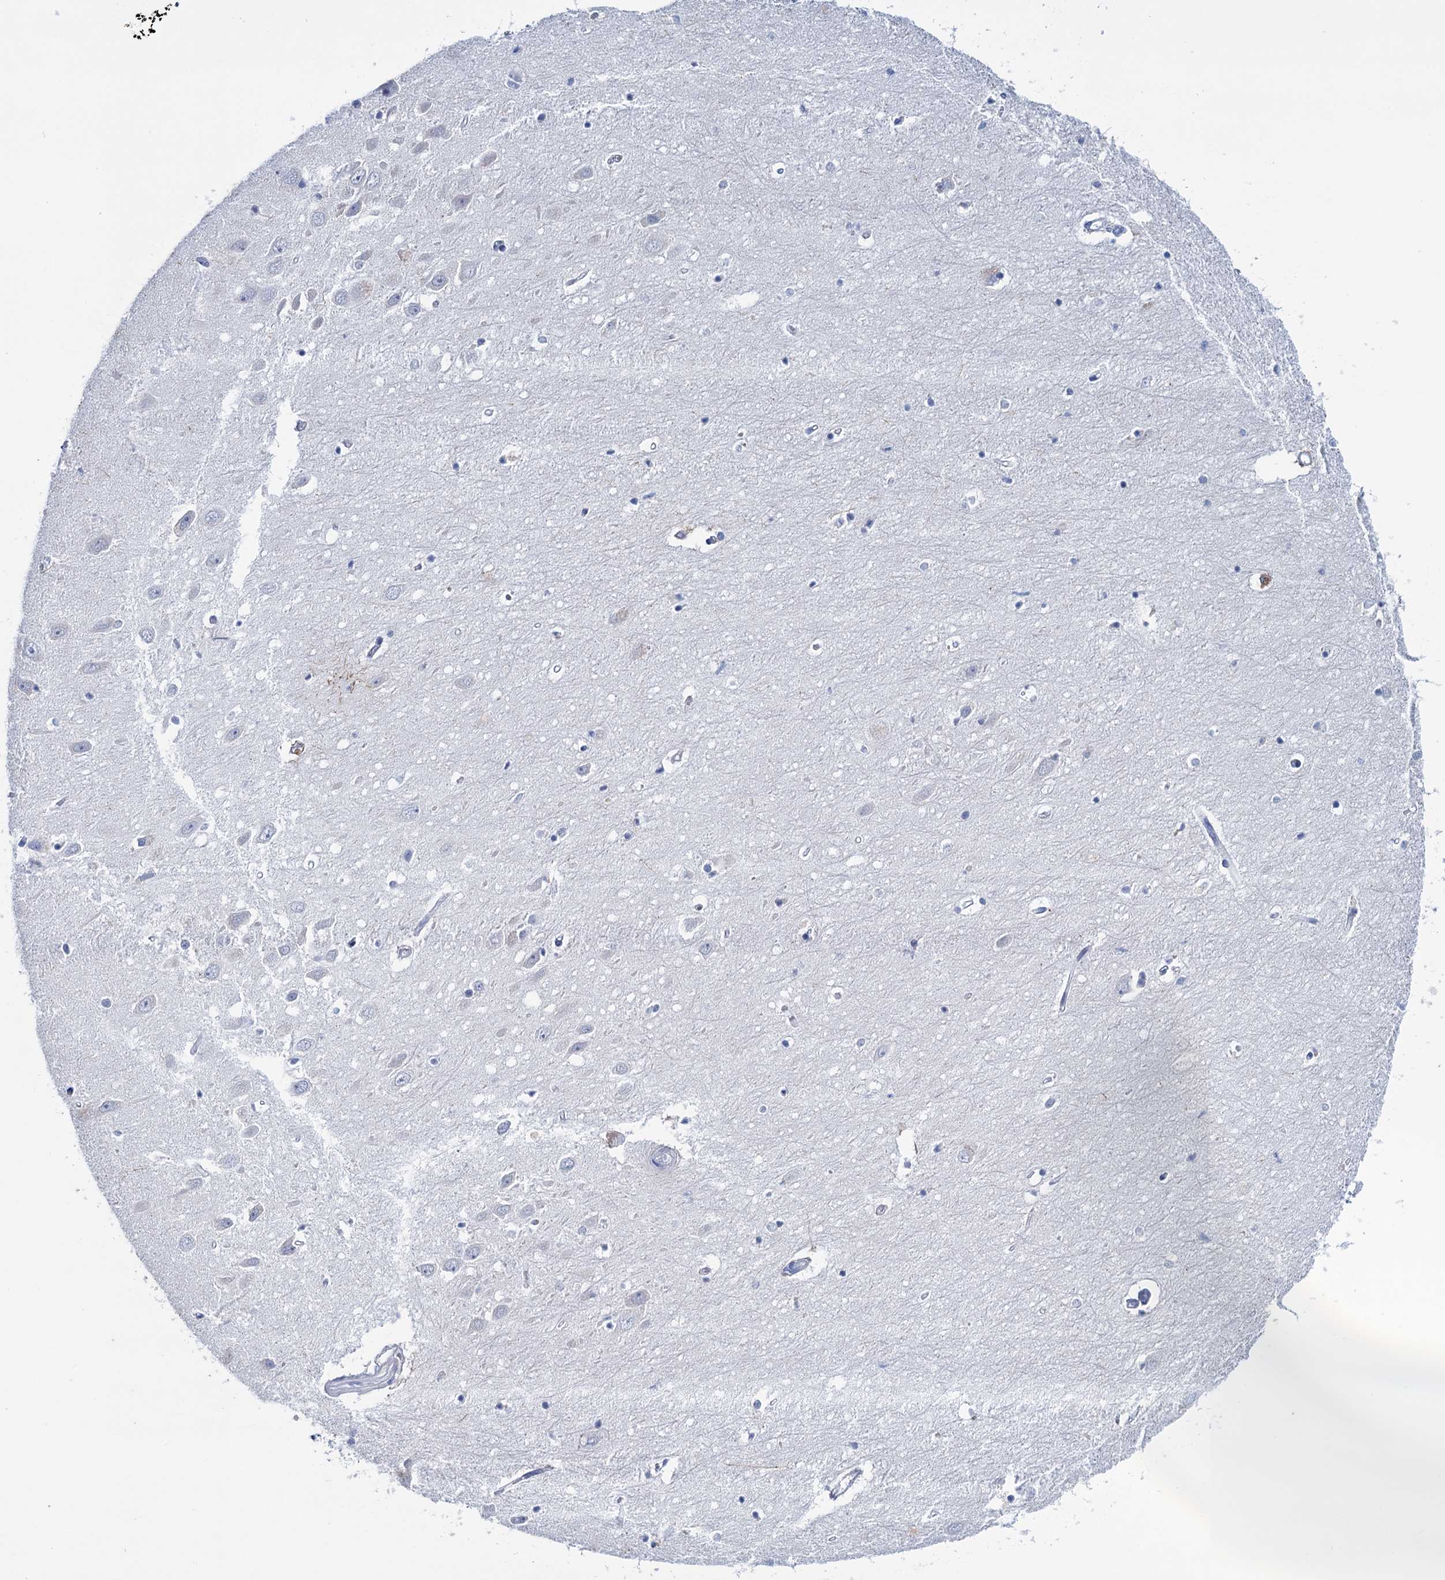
{"staining": {"intensity": "negative", "quantity": "none", "location": "none"}, "tissue": "hippocampus", "cell_type": "Glial cells", "image_type": "normal", "snomed": [{"axis": "morphology", "description": "Normal tissue, NOS"}, {"axis": "topography", "description": "Hippocampus"}], "caption": "A high-resolution photomicrograph shows IHC staining of normal hippocampus, which displays no significant positivity in glial cells.", "gene": "MYOZ3", "patient": {"sex": "female", "age": 64}}